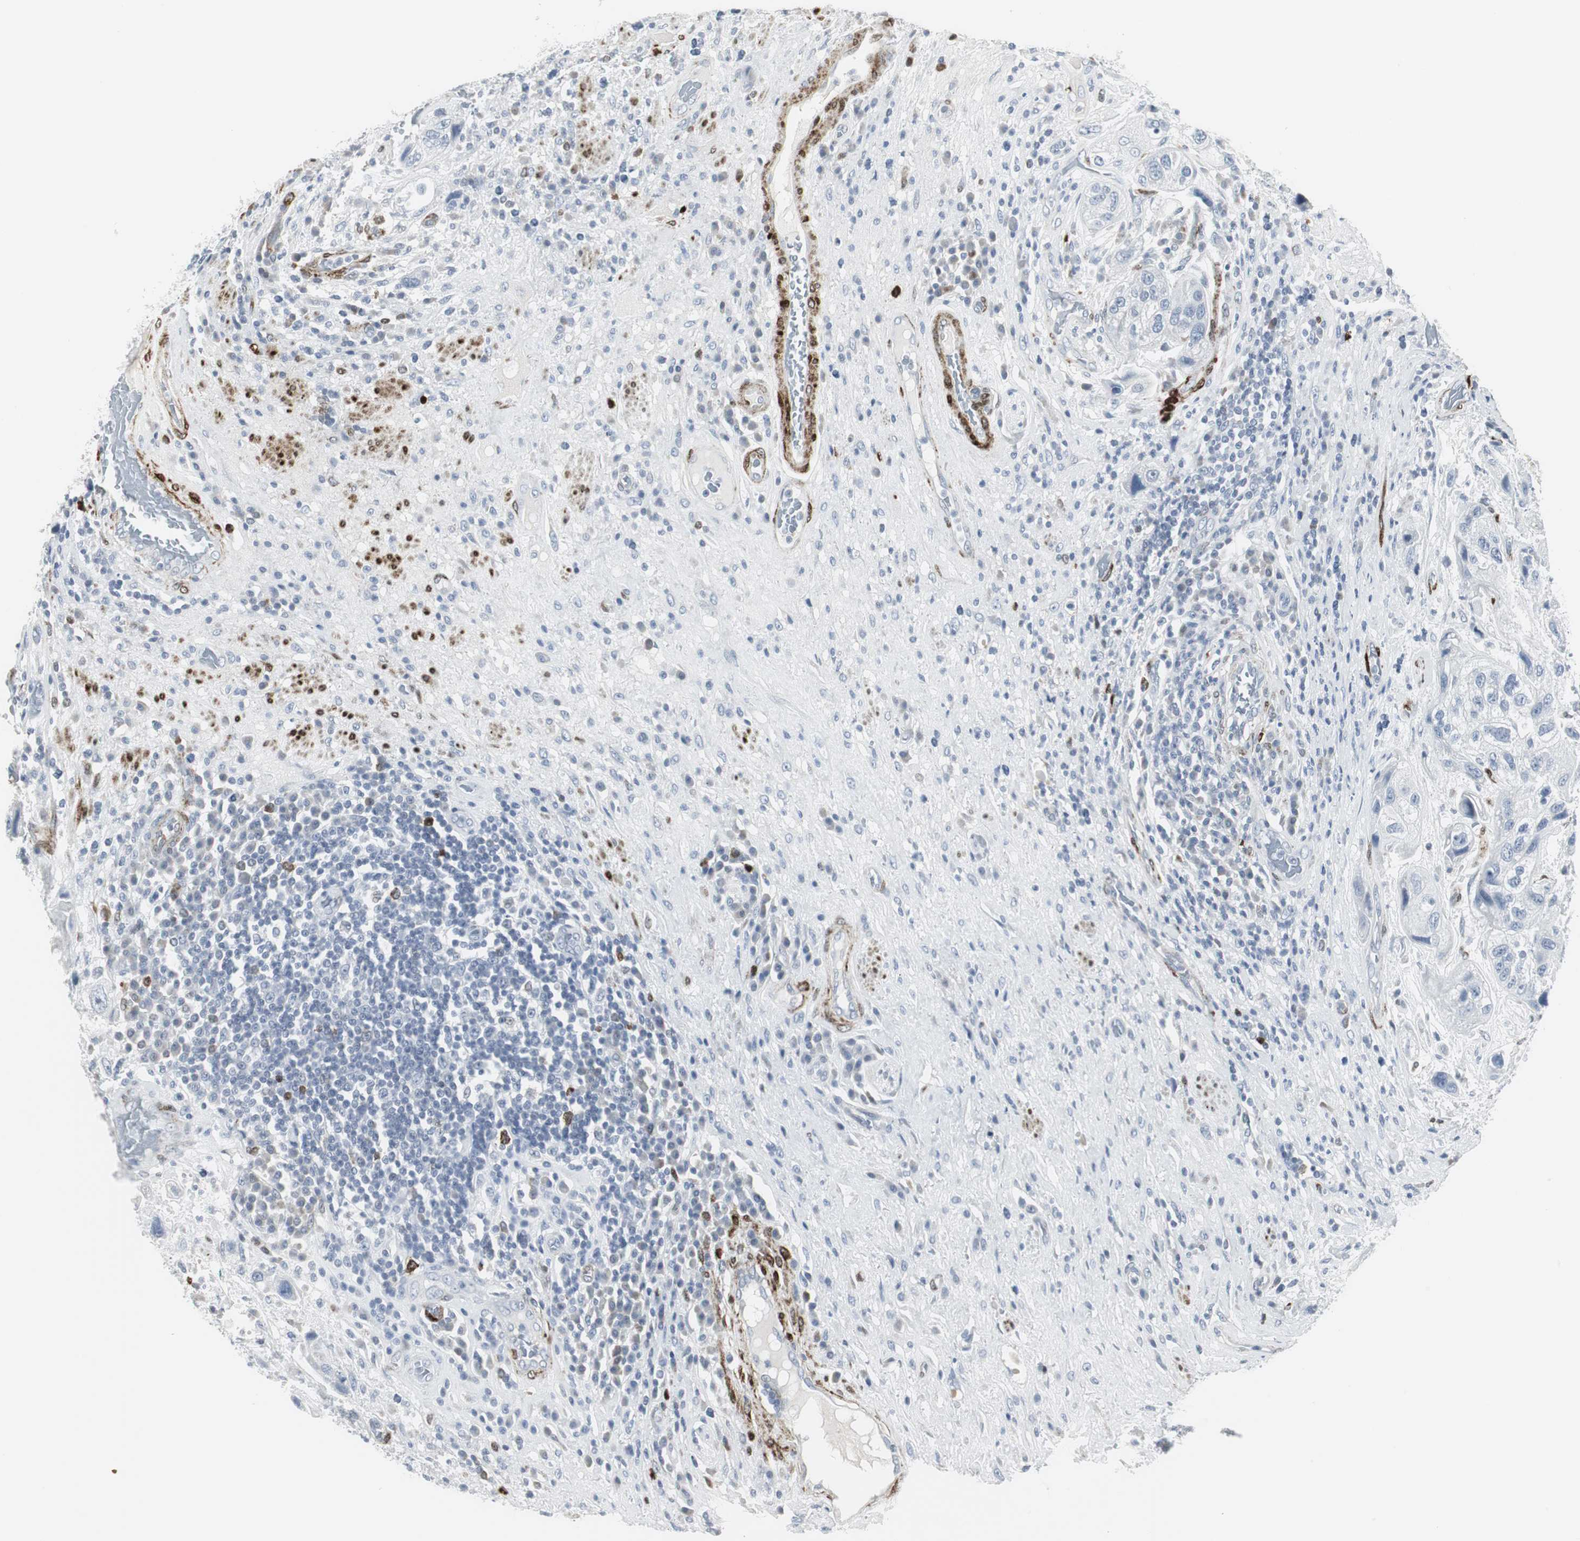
{"staining": {"intensity": "negative", "quantity": "none", "location": "none"}, "tissue": "urothelial cancer", "cell_type": "Tumor cells", "image_type": "cancer", "snomed": [{"axis": "morphology", "description": "Urothelial carcinoma, High grade"}, {"axis": "topography", "description": "Urinary bladder"}], "caption": "Immunohistochemistry of urothelial cancer shows no expression in tumor cells. (IHC, brightfield microscopy, high magnification).", "gene": "PPP1R14A", "patient": {"sex": "female", "age": 64}}